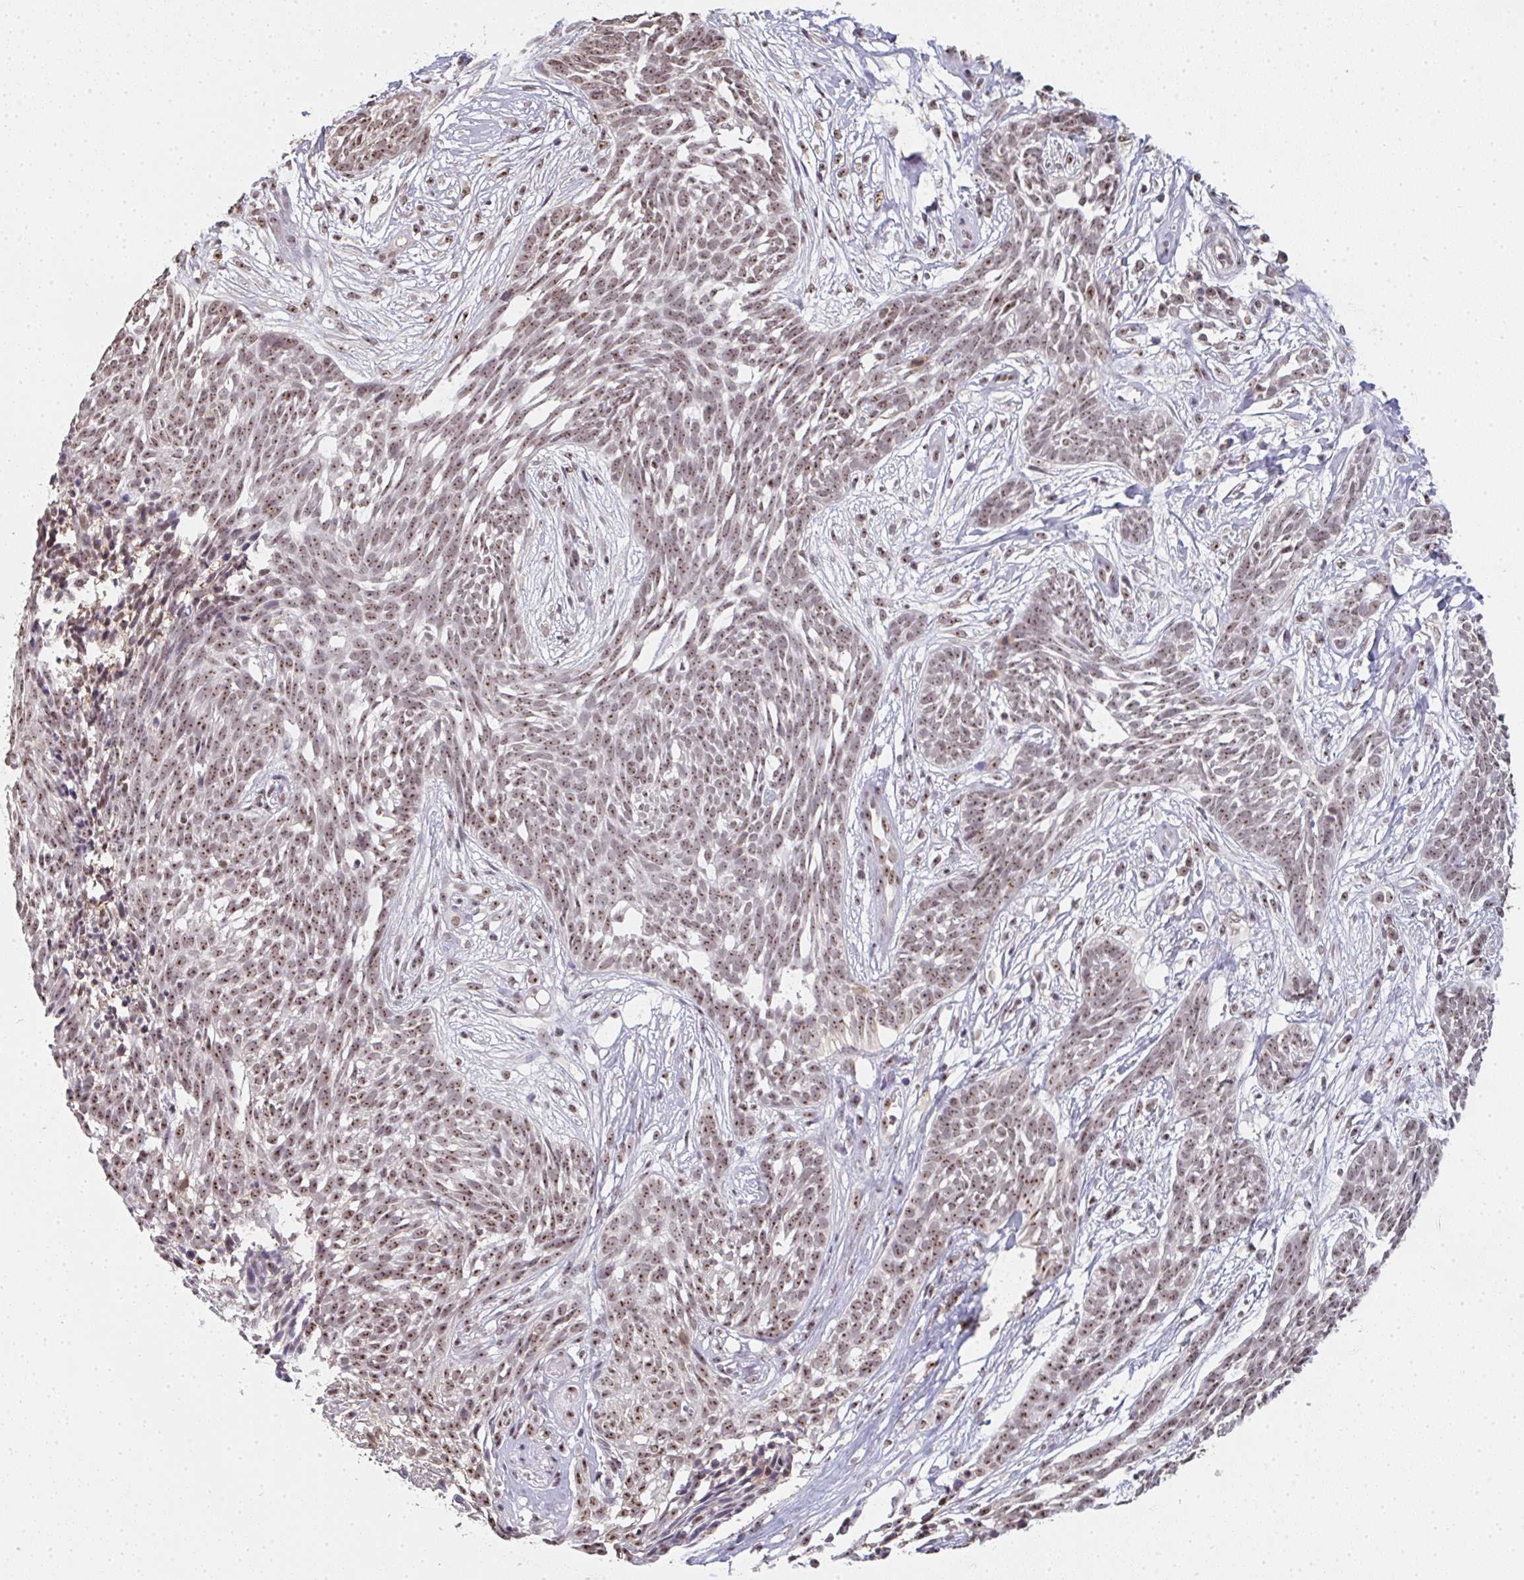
{"staining": {"intensity": "moderate", "quantity": ">75%", "location": "nuclear"}, "tissue": "skin cancer", "cell_type": "Tumor cells", "image_type": "cancer", "snomed": [{"axis": "morphology", "description": "Basal cell carcinoma"}, {"axis": "topography", "description": "Skin"}, {"axis": "topography", "description": "Skin, foot"}], "caption": "About >75% of tumor cells in skin cancer (basal cell carcinoma) reveal moderate nuclear protein staining as visualized by brown immunohistochemical staining.", "gene": "DKC1", "patient": {"sex": "female", "age": 86}}